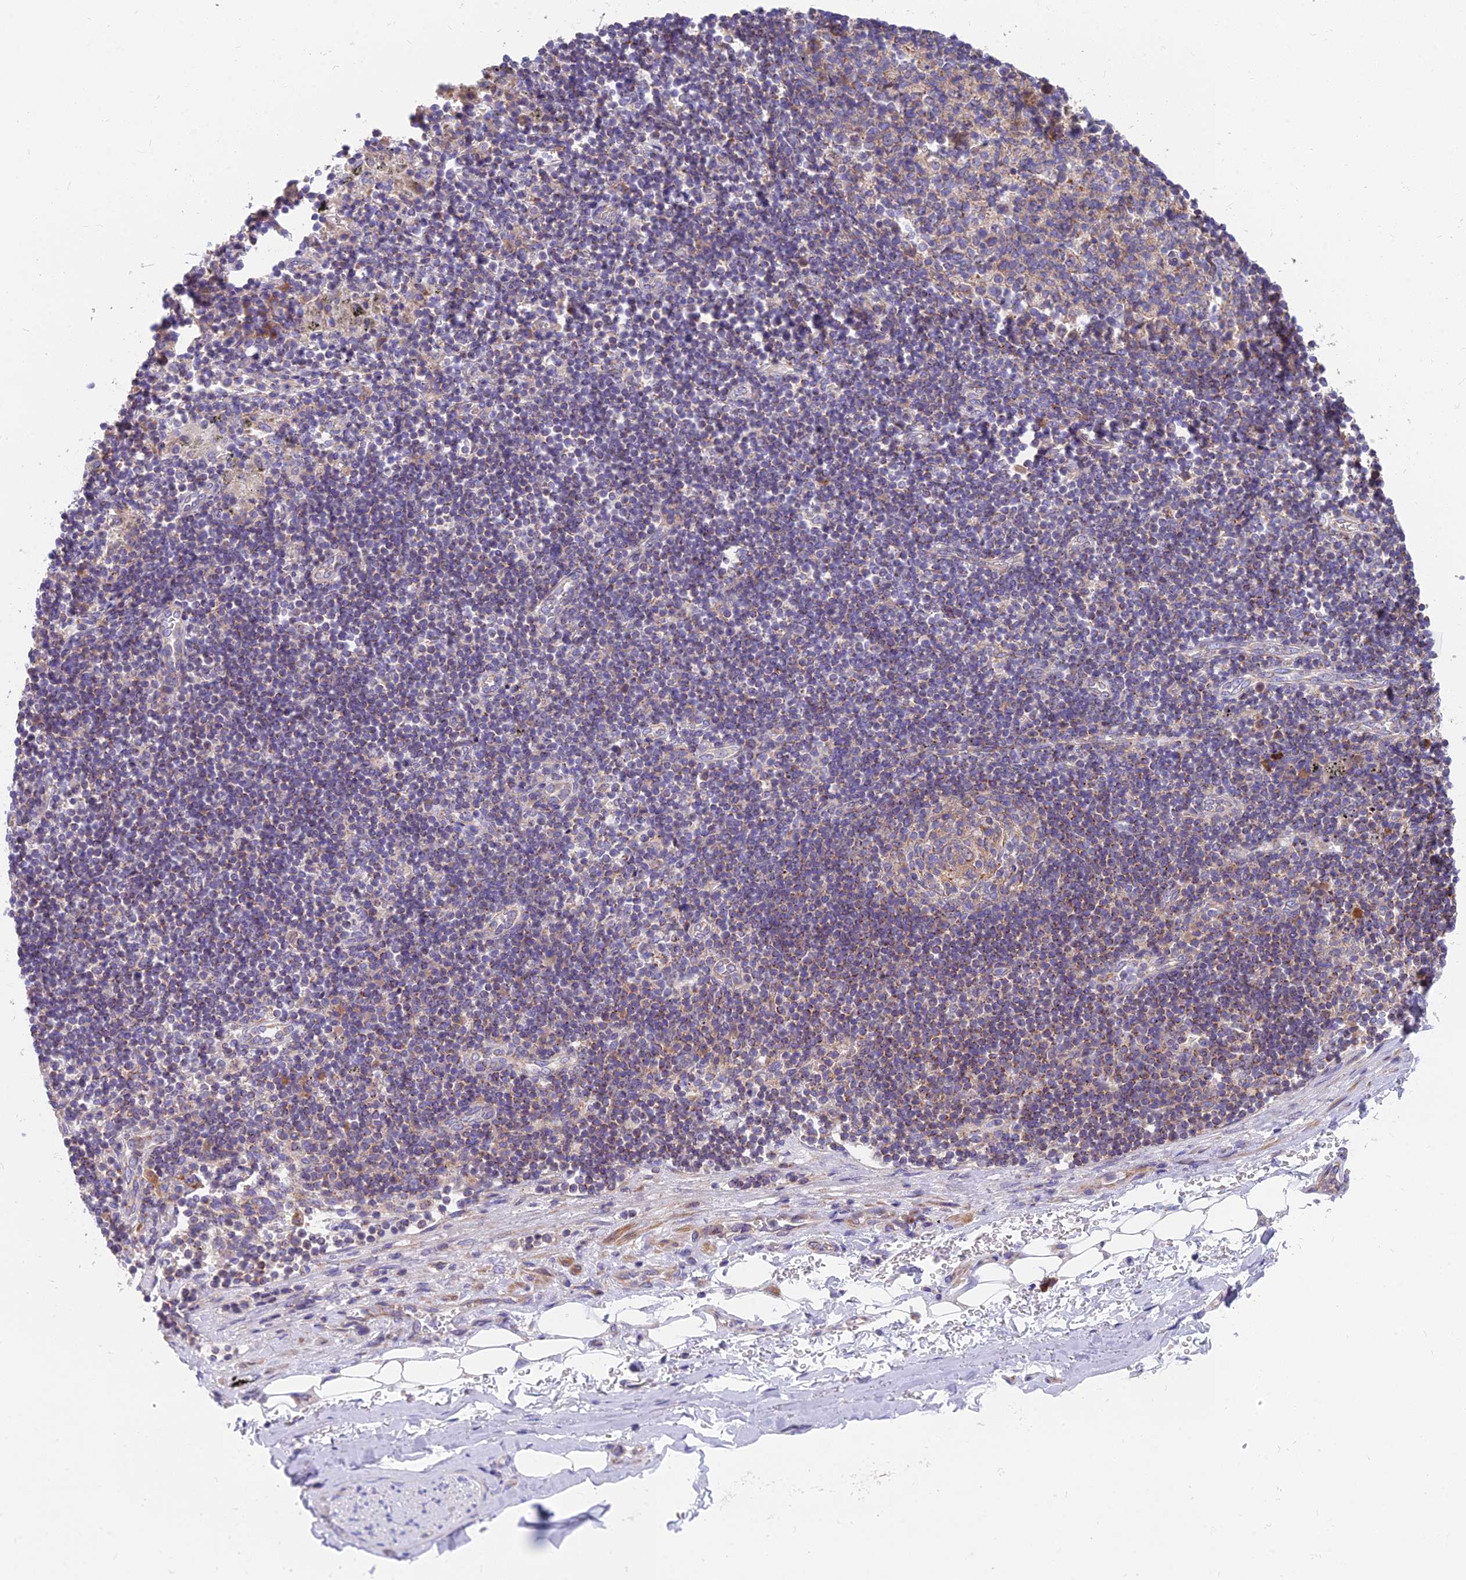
{"staining": {"intensity": "negative", "quantity": "none", "location": "none"}, "tissue": "adipose tissue", "cell_type": "Adipocytes", "image_type": "normal", "snomed": [{"axis": "morphology", "description": "Normal tissue, NOS"}, {"axis": "topography", "description": "Lymph node"}, {"axis": "topography", "description": "Cartilage tissue"}, {"axis": "topography", "description": "Bronchus"}], "caption": "This is an IHC histopathology image of benign human adipose tissue. There is no positivity in adipocytes.", "gene": "MVB12A", "patient": {"sex": "male", "age": 63}}